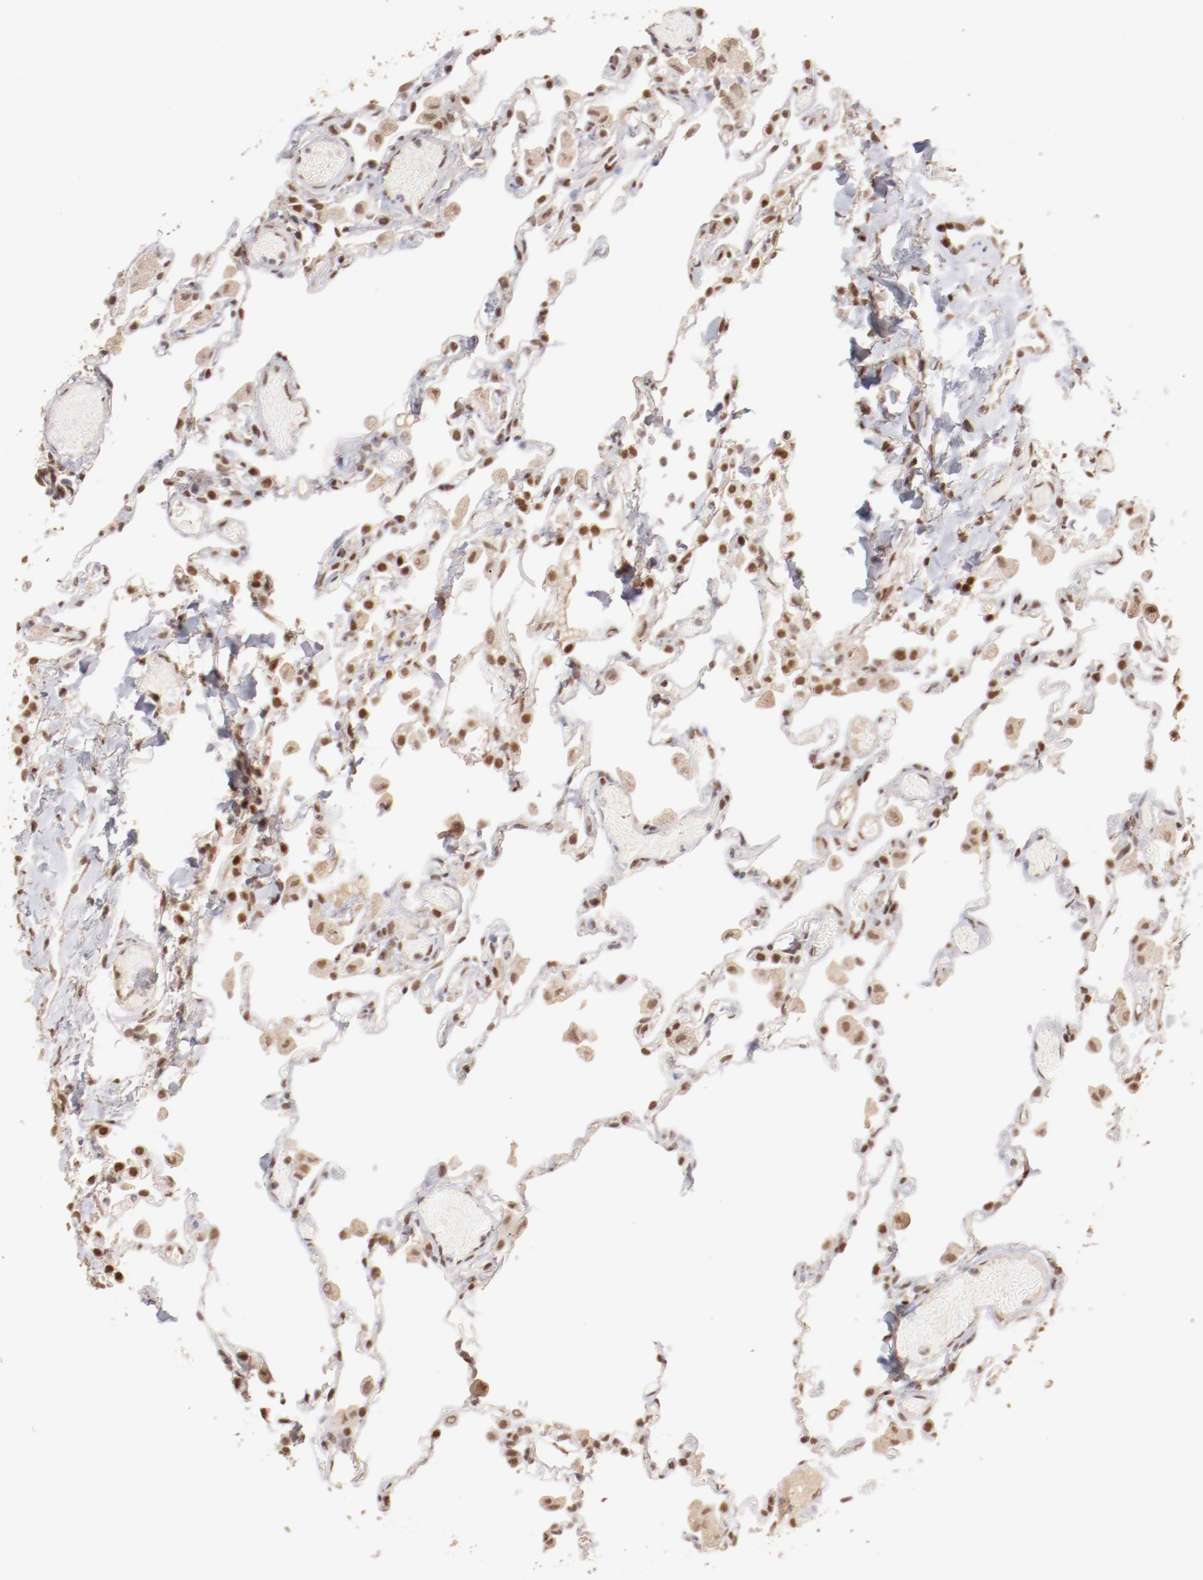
{"staining": {"intensity": "moderate", "quantity": ">75%", "location": "nuclear"}, "tissue": "lung", "cell_type": "Alveolar cells", "image_type": "normal", "snomed": [{"axis": "morphology", "description": "Normal tissue, NOS"}, {"axis": "topography", "description": "Lung"}], "caption": "Immunohistochemical staining of unremarkable human lung shows >75% levels of moderate nuclear protein staining in approximately >75% of alveolar cells.", "gene": "CLOCK", "patient": {"sex": "female", "age": 49}}